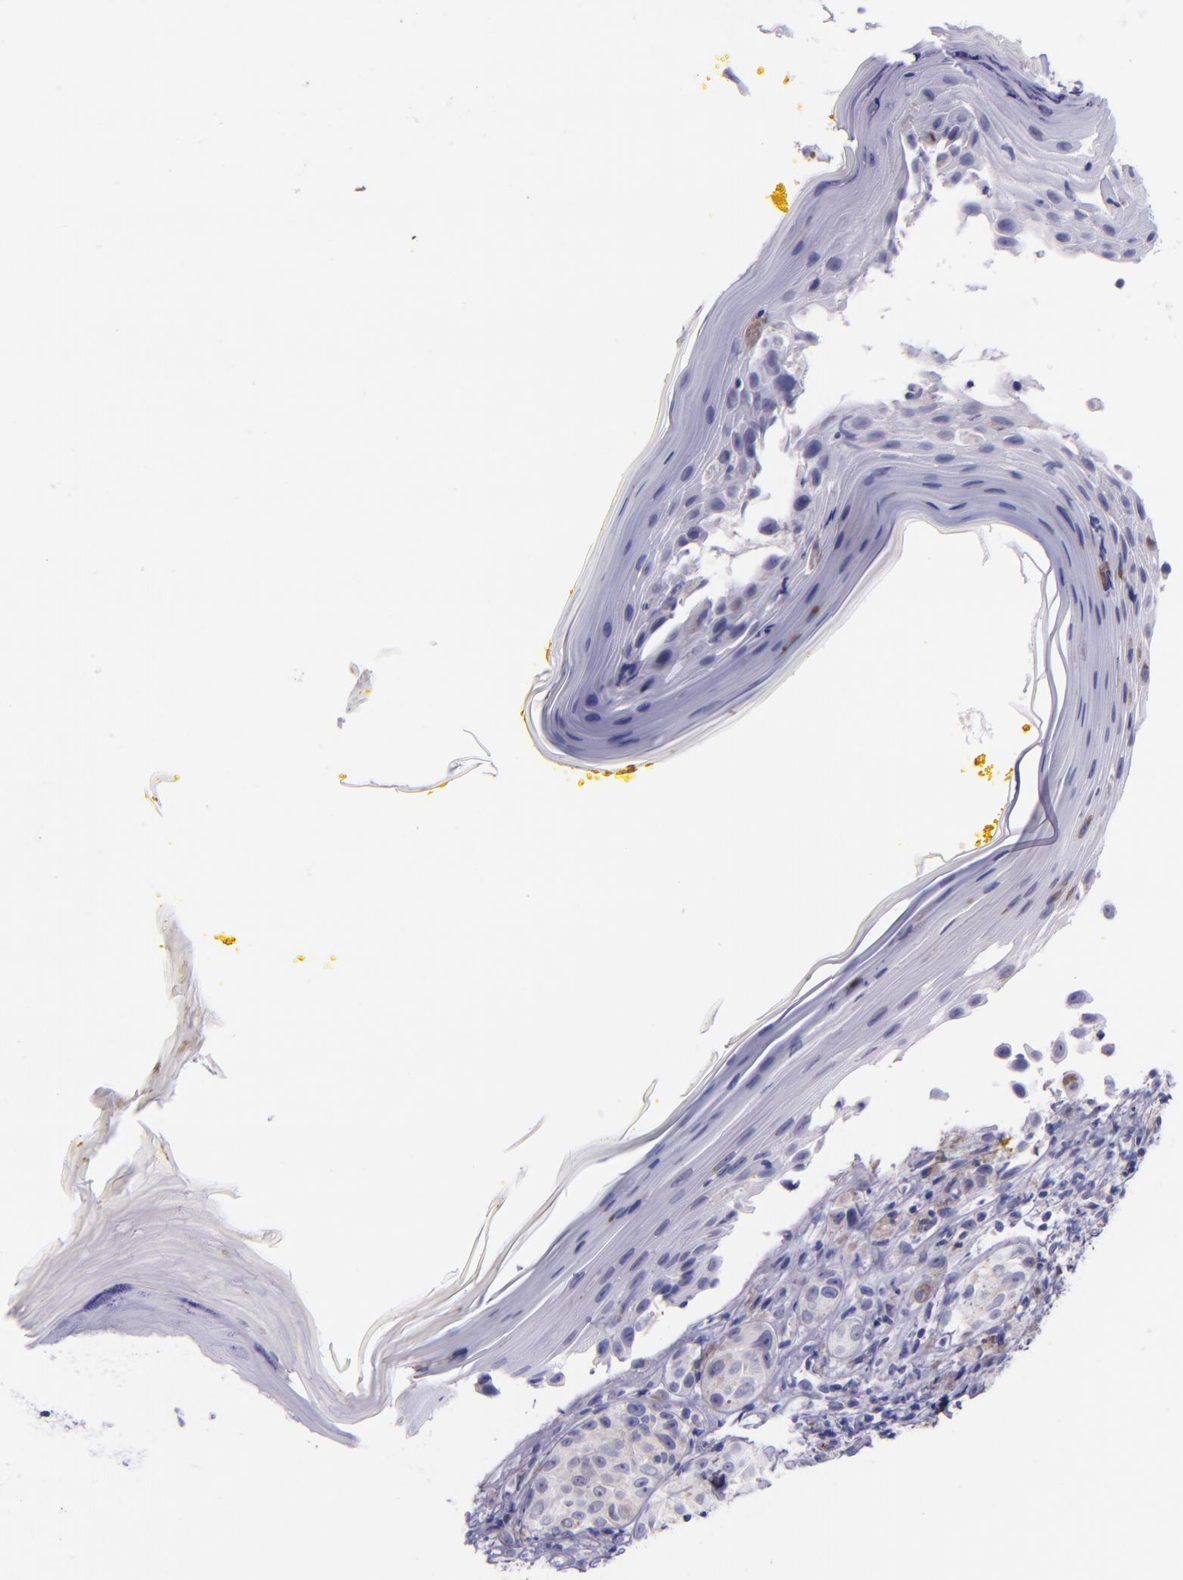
{"staining": {"intensity": "negative", "quantity": "none", "location": "none"}, "tissue": "melanoma", "cell_type": "Tumor cells", "image_type": "cancer", "snomed": [{"axis": "morphology", "description": "Malignant melanoma, NOS"}, {"axis": "topography", "description": "Skin"}], "caption": "DAB immunohistochemical staining of human malignant melanoma shows no significant staining in tumor cells.", "gene": "SELE", "patient": {"sex": "male", "age": 67}}